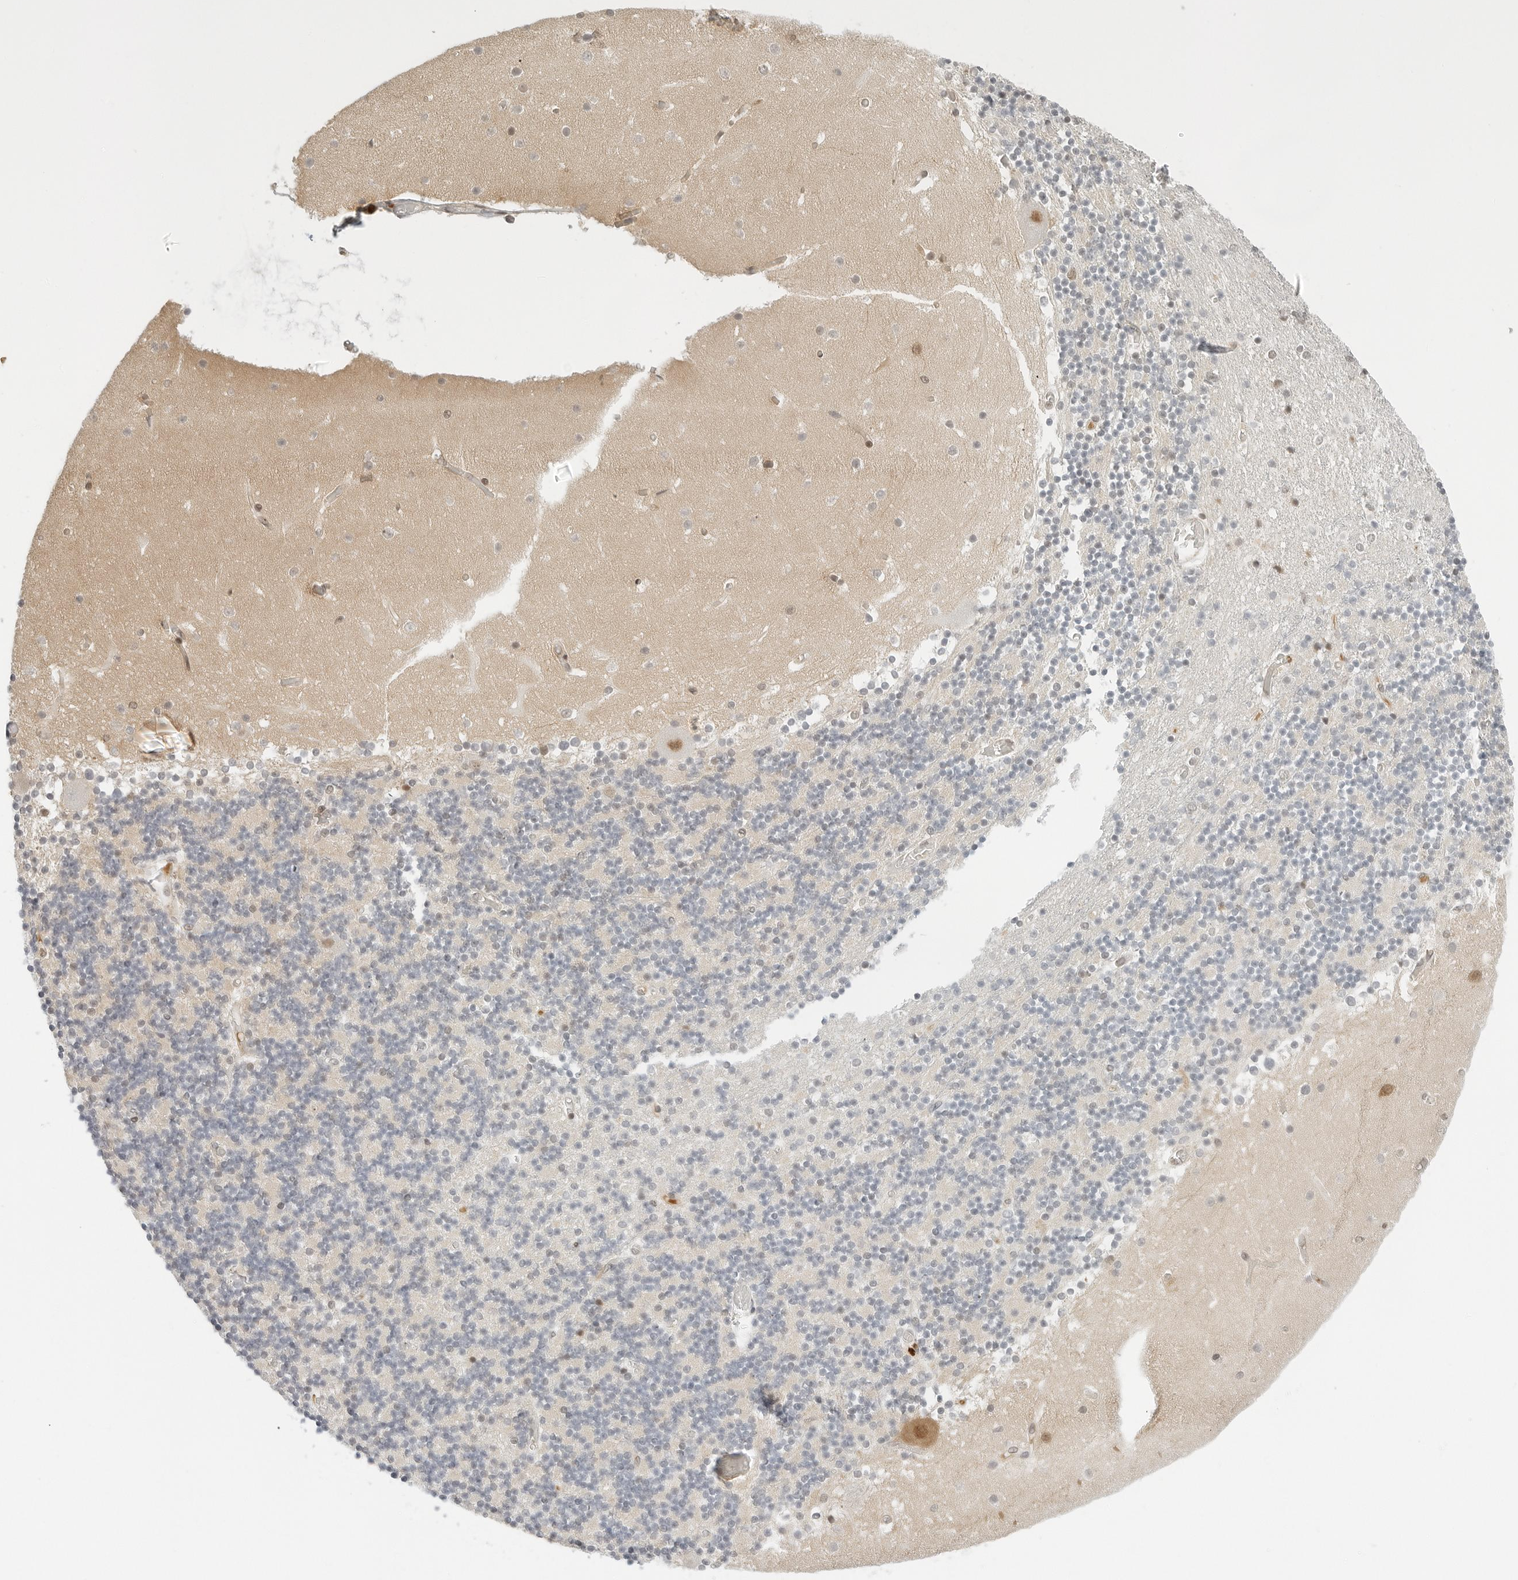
{"staining": {"intensity": "weak", "quantity": "<25%", "location": "nuclear"}, "tissue": "cerebellum", "cell_type": "Cells in granular layer", "image_type": "normal", "snomed": [{"axis": "morphology", "description": "Normal tissue, NOS"}, {"axis": "topography", "description": "Cerebellum"}], "caption": "Protein analysis of benign cerebellum displays no significant expression in cells in granular layer.", "gene": "NEO1", "patient": {"sex": "female", "age": 28}}